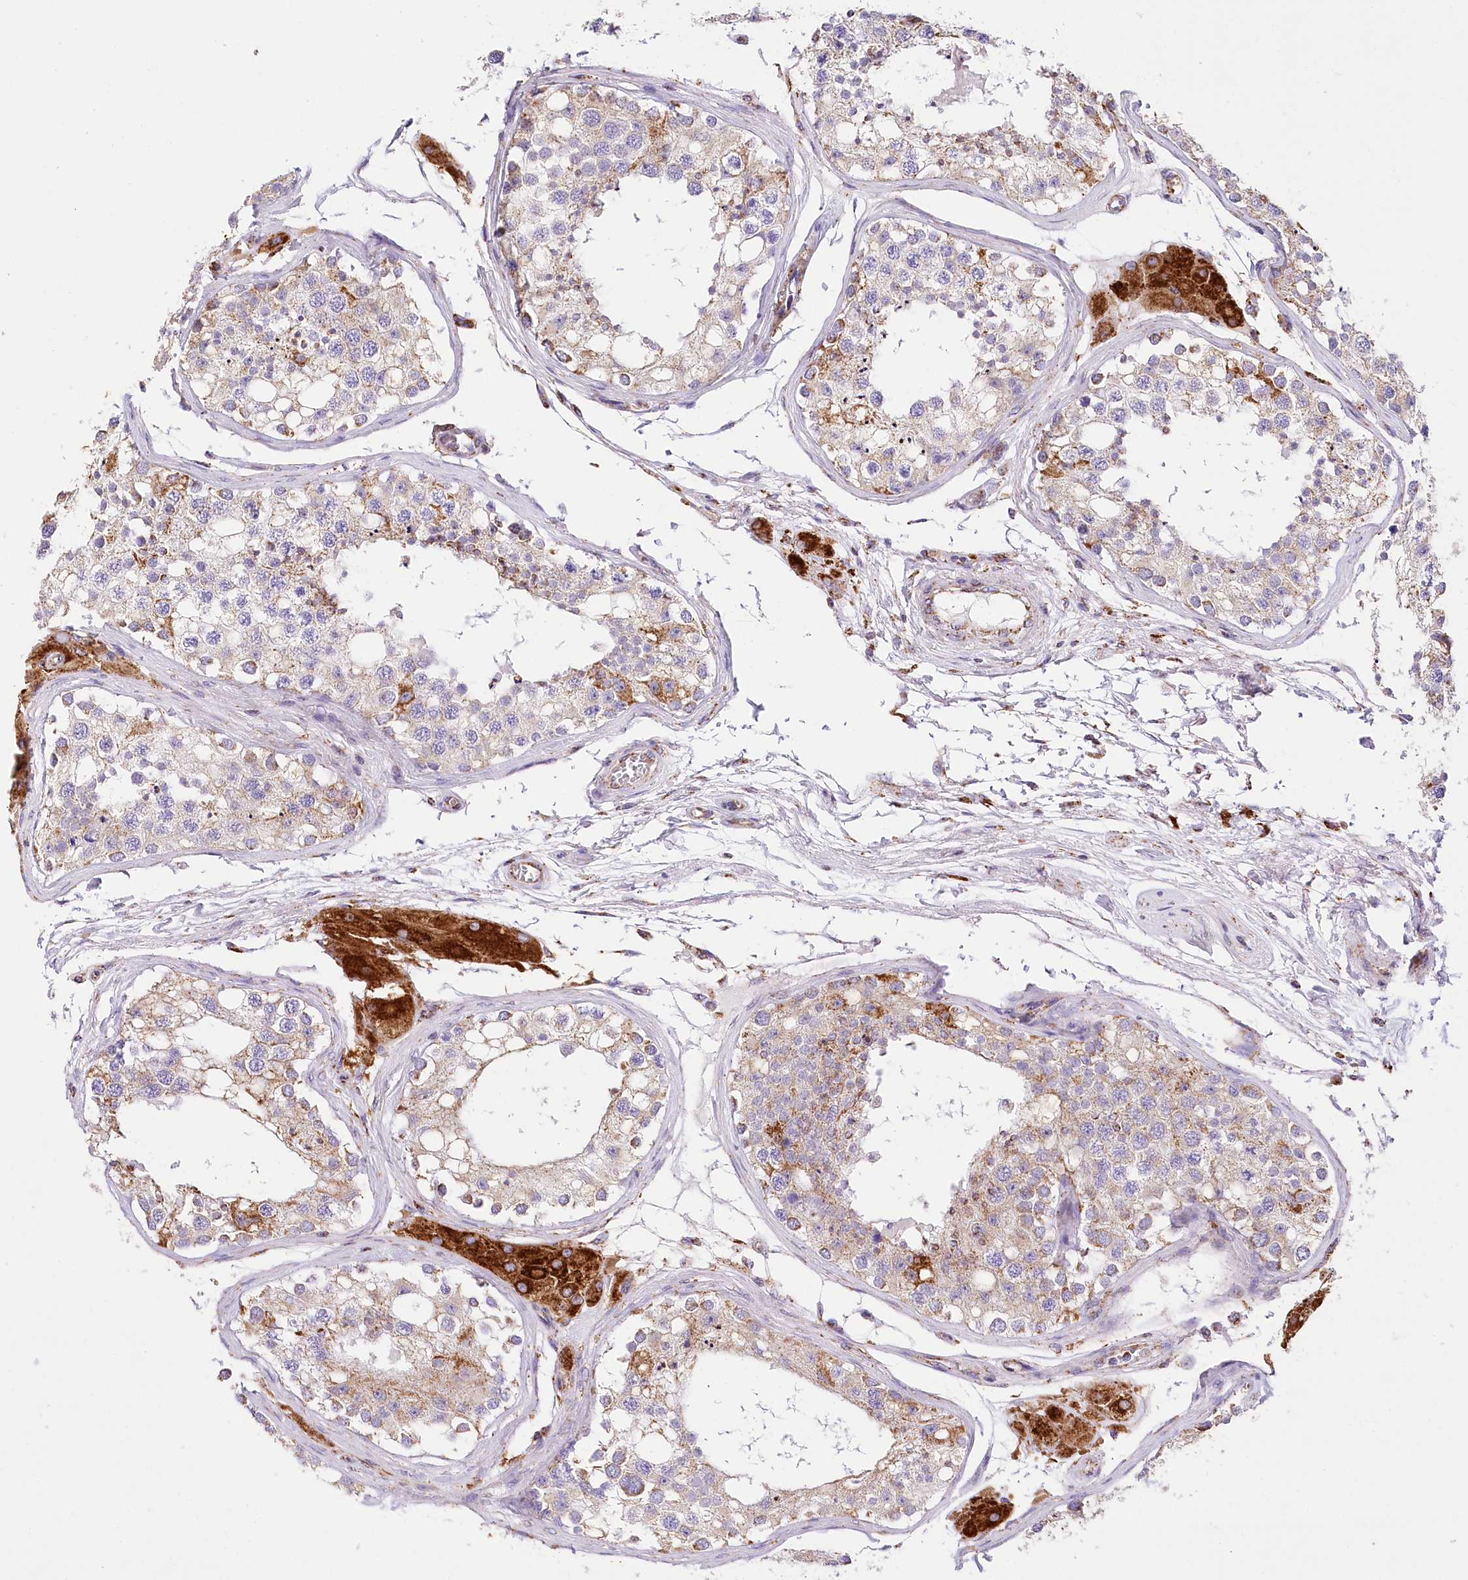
{"staining": {"intensity": "strong", "quantity": "<25%", "location": "cytoplasmic/membranous"}, "tissue": "testis", "cell_type": "Cells in seminiferous ducts", "image_type": "normal", "snomed": [{"axis": "morphology", "description": "Normal tissue, NOS"}, {"axis": "topography", "description": "Testis"}], "caption": "DAB immunohistochemical staining of unremarkable testis displays strong cytoplasmic/membranous protein staining in approximately <25% of cells in seminiferous ducts.", "gene": "LSS", "patient": {"sex": "male", "age": 68}}